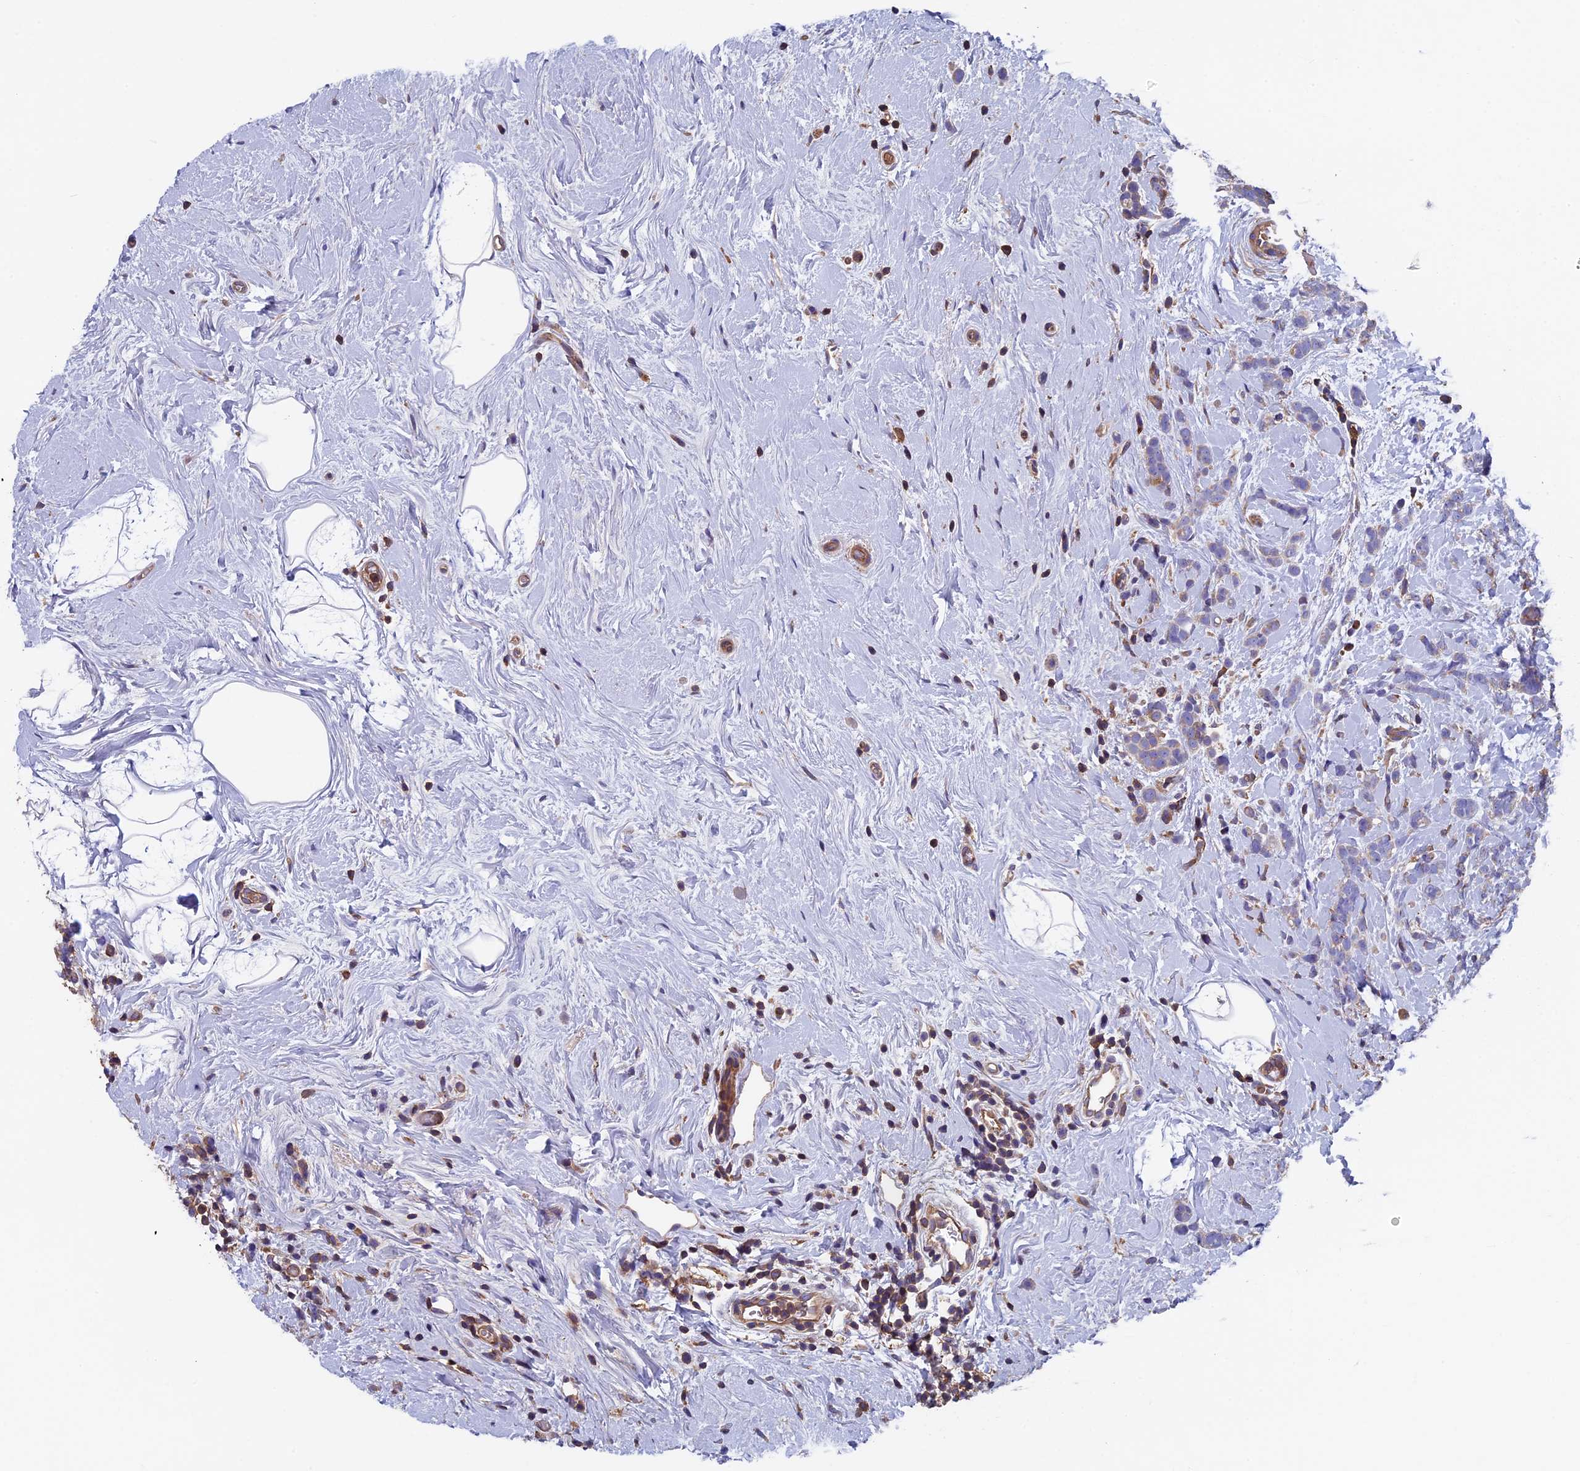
{"staining": {"intensity": "weak", "quantity": "<25%", "location": "cytoplasmic/membranous"}, "tissue": "breast cancer", "cell_type": "Tumor cells", "image_type": "cancer", "snomed": [{"axis": "morphology", "description": "Lobular carcinoma"}, {"axis": "topography", "description": "Breast"}], "caption": "Tumor cells are negative for brown protein staining in breast lobular carcinoma. (IHC, brightfield microscopy, high magnification).", "gene": "CCDC153", "patient": {"sex": "female", "age": 58}}